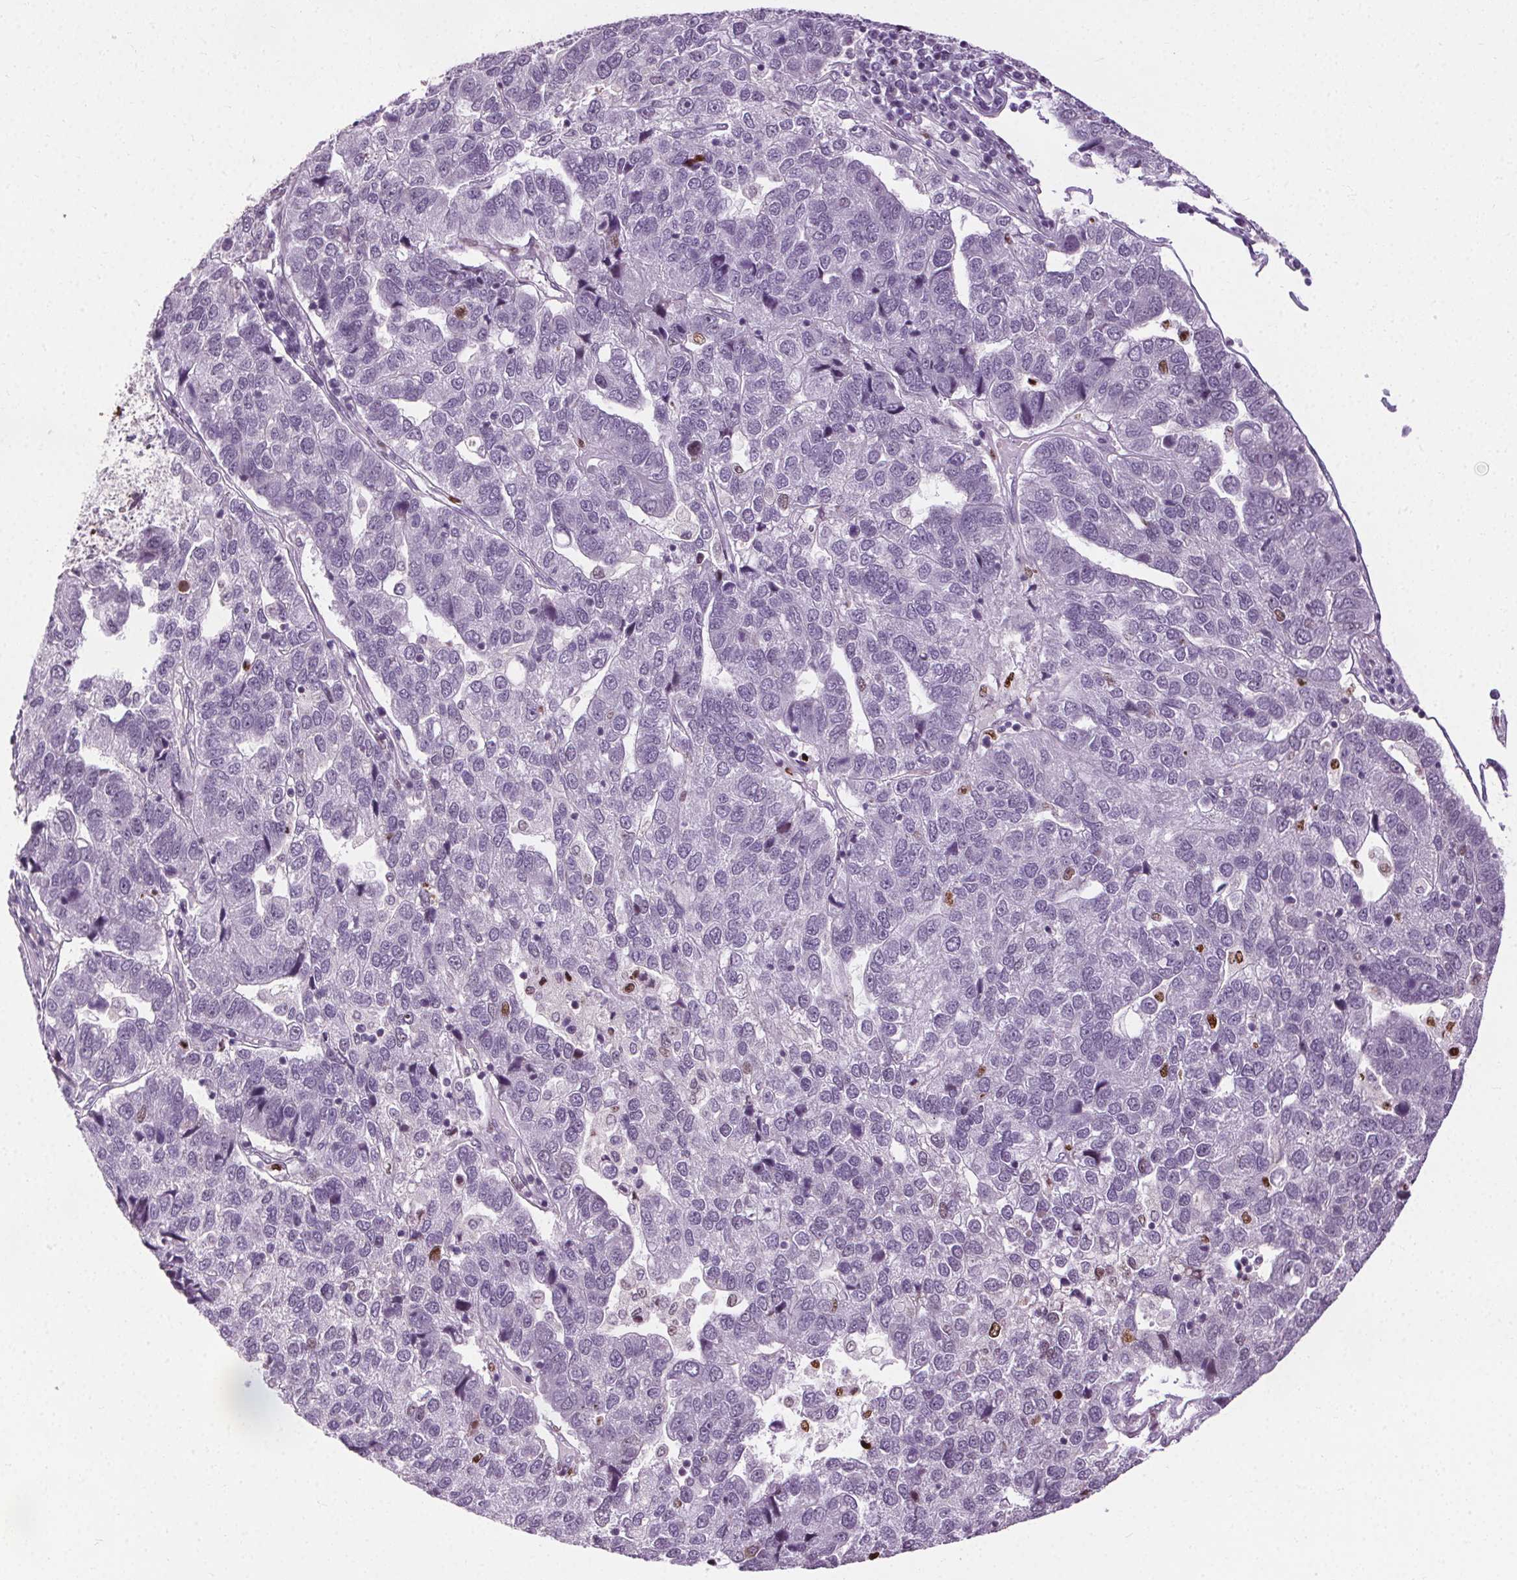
{"staining": {"intensity": "negative", "quantity": "none", "location": "none"}, "tissue": "pancreatic cancer", "cell_type": "Tumor cells", "image_type": "cancer", "snomed": [{"axis": "morphology", "description": "Adenocarcinoma, NOS"}, {"axis": "topography", "description": "Pancreas"}], "caption": "The immunohistochemistry (IHC) image has no significant positivity in tumor cells of adenocarcinoma (pancreatic) tissue.", "gene": "CEBPA", "patient": {"sex": "female", "age": 61}}